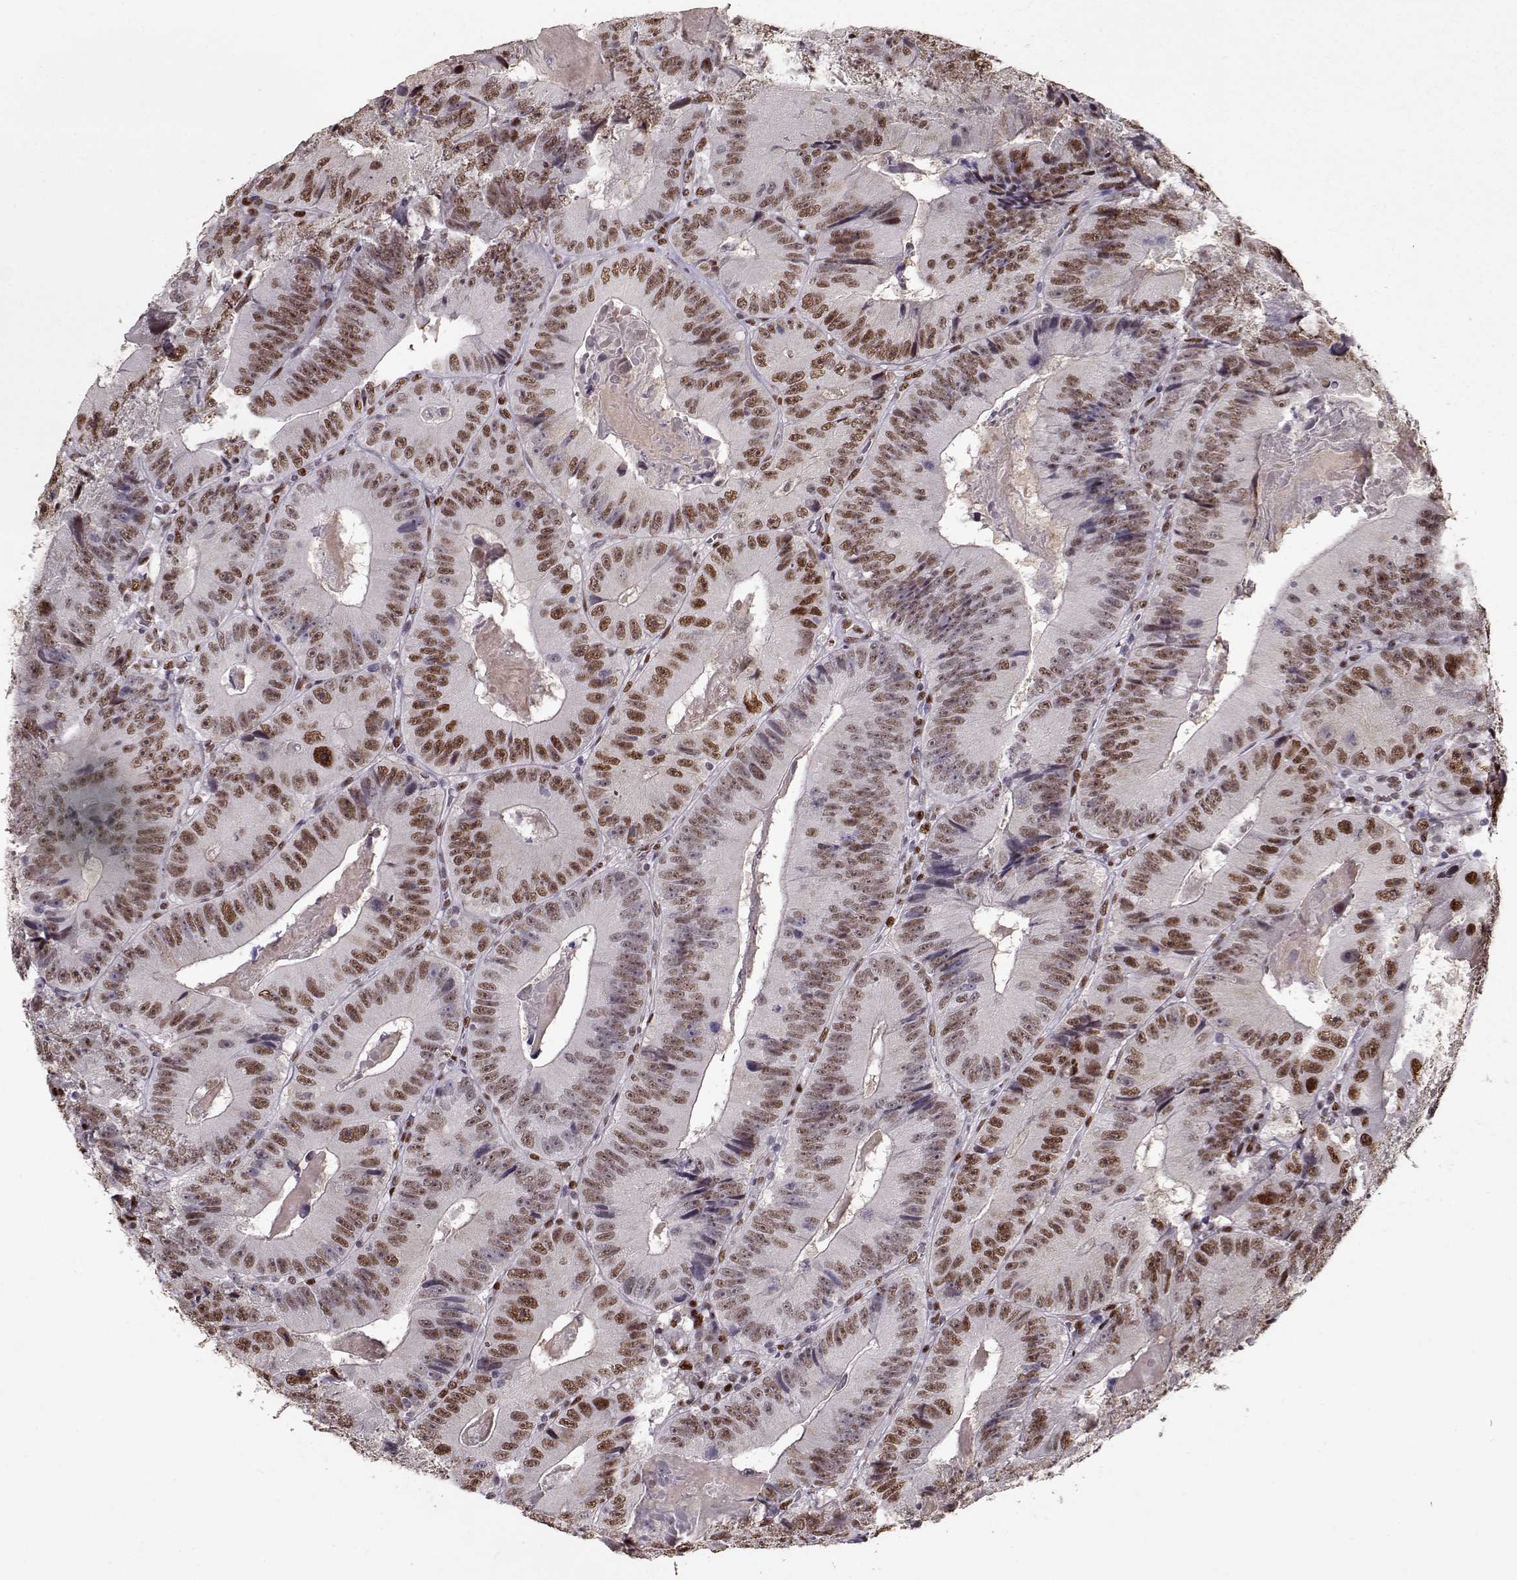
{"staining": {"intensity": "moderate", "quantity": "25%-75%", "location": "nuclear"}, "tissue": "colorectal cancer", "cell_type": "Tumor cells", "image_type": "cancer", "snomed": [{"axis": "morphology", "description": "Adenocarcinoma, NOS"}, {"axis": "topography", "description": "Colon"}], "caption": "An immunohistochemistry image of neoplastic tissue is shown. Protein staining in brown highlights moderate nuclear positivity in adenocarcinoma (colorectal) within tumor cells.", "gene": "PRMT8", "patient": {"sex": "female", "age": 86}}